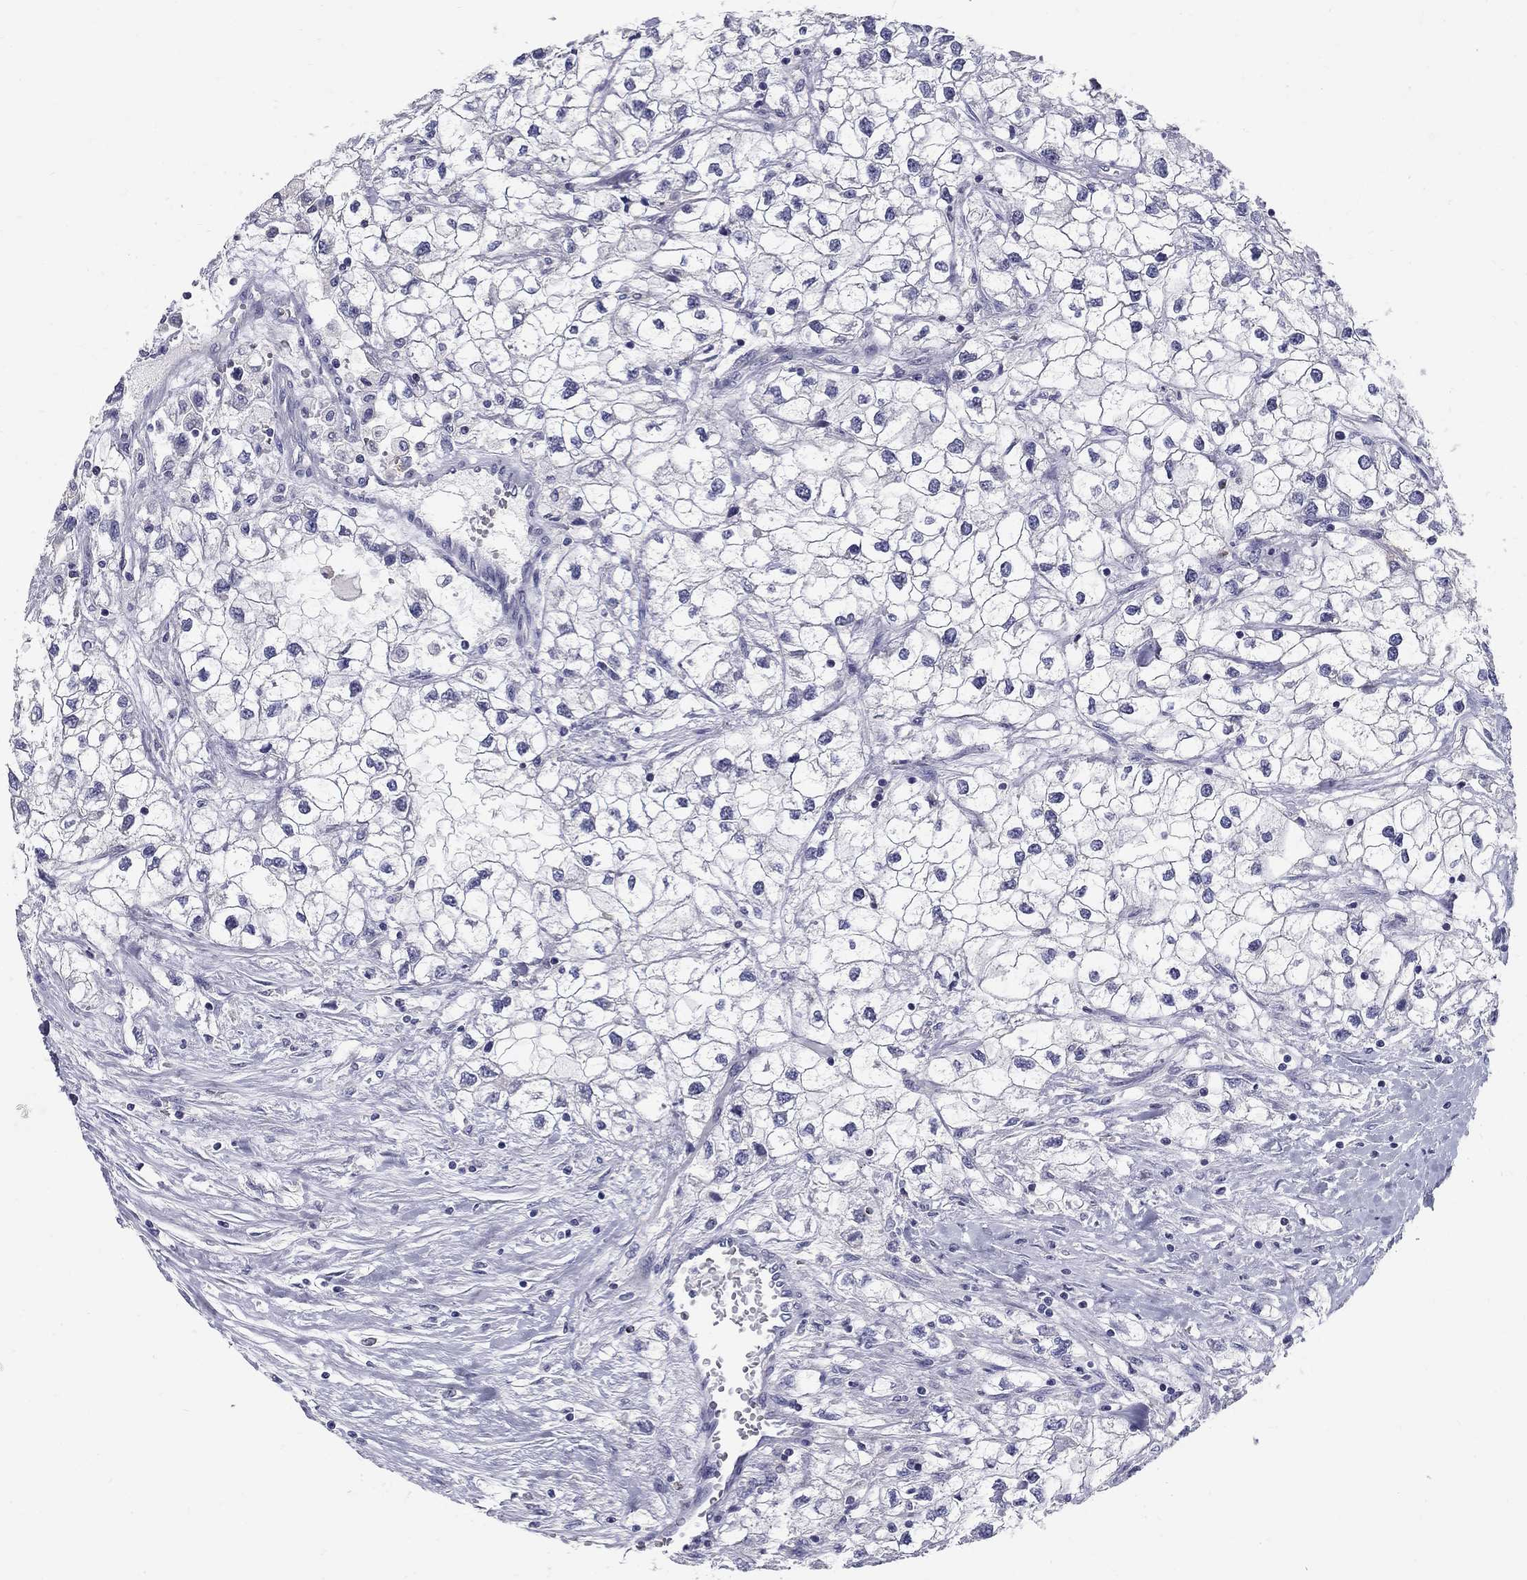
{"staining": {"intensity": "negative", "quantity": "none", "location": "none"}, "tissue": "renal cancer", "cell_type": "Tumor cells", "image_type": "cancer", "snomed": [{"axis": "morphology", "description": "Adenocarcinoma, NOS"}, {"axis": "topography", "description": "Kidney"}], "caption": "This is an IHC histopathology image of renal adenocarcinoma. There is no staining in tumor cells.", "gene": "TP53TG5", "patient": {"sex": "male", "age": 59}}